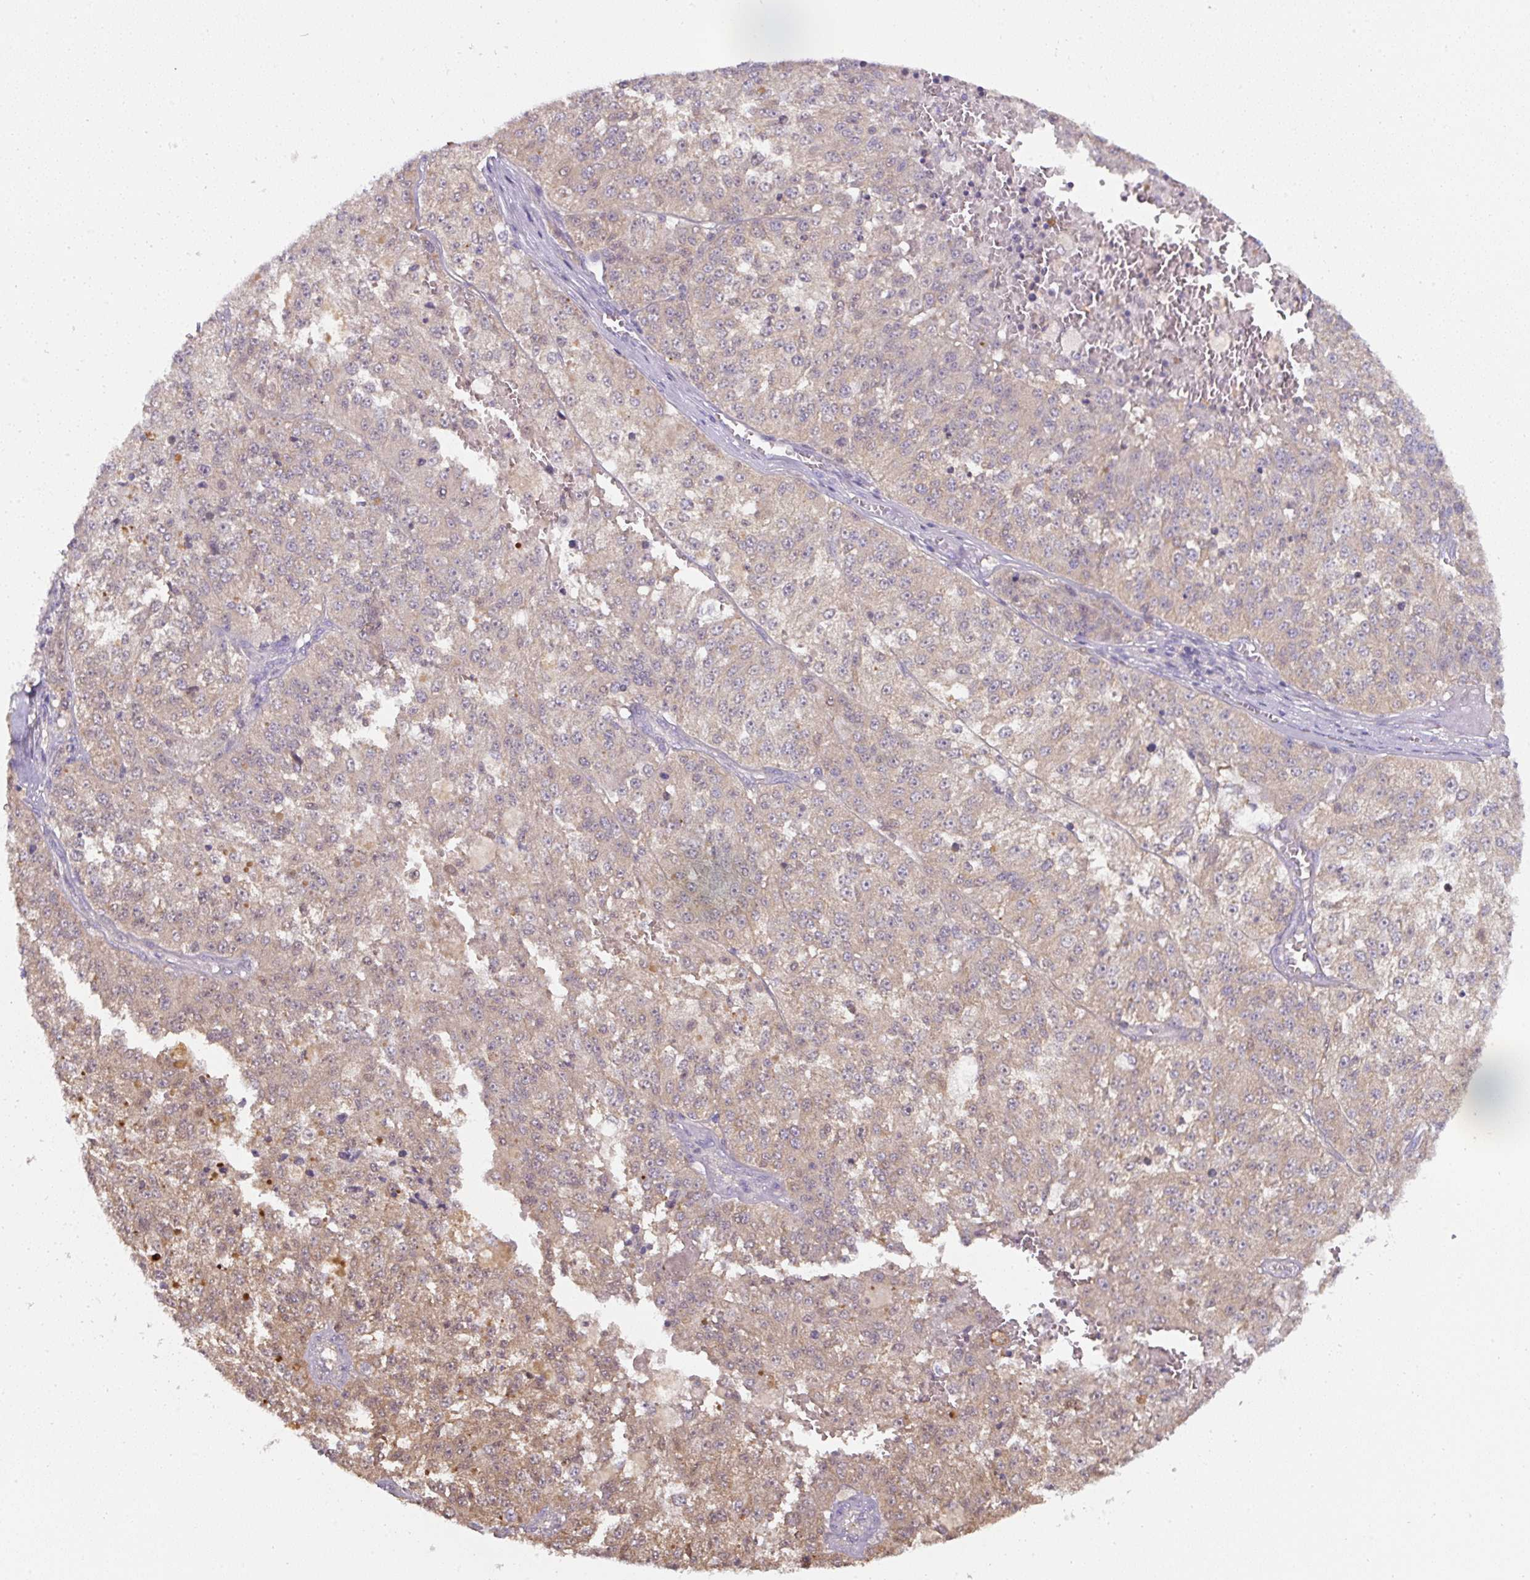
{"staining": {"intensity": "moderate", "quantity": "25%-75%", "location": "cytoplasmic/membranous"}, "tissue": "melanoma", "cell_type": "Tumor cells", "image_type": "cancer", "snomed": [{"axis": "morphology", "description": "Malignant melanoma, NOS"}, {"axis": "topography", "description": "Skin"}], "caption": "Moderate cytoplasmic/membranous staining is present in about 25%-75% of tumor cells in melanoma.", "gene": "ST13", "patient": {"sex": "female", "age": 64}}